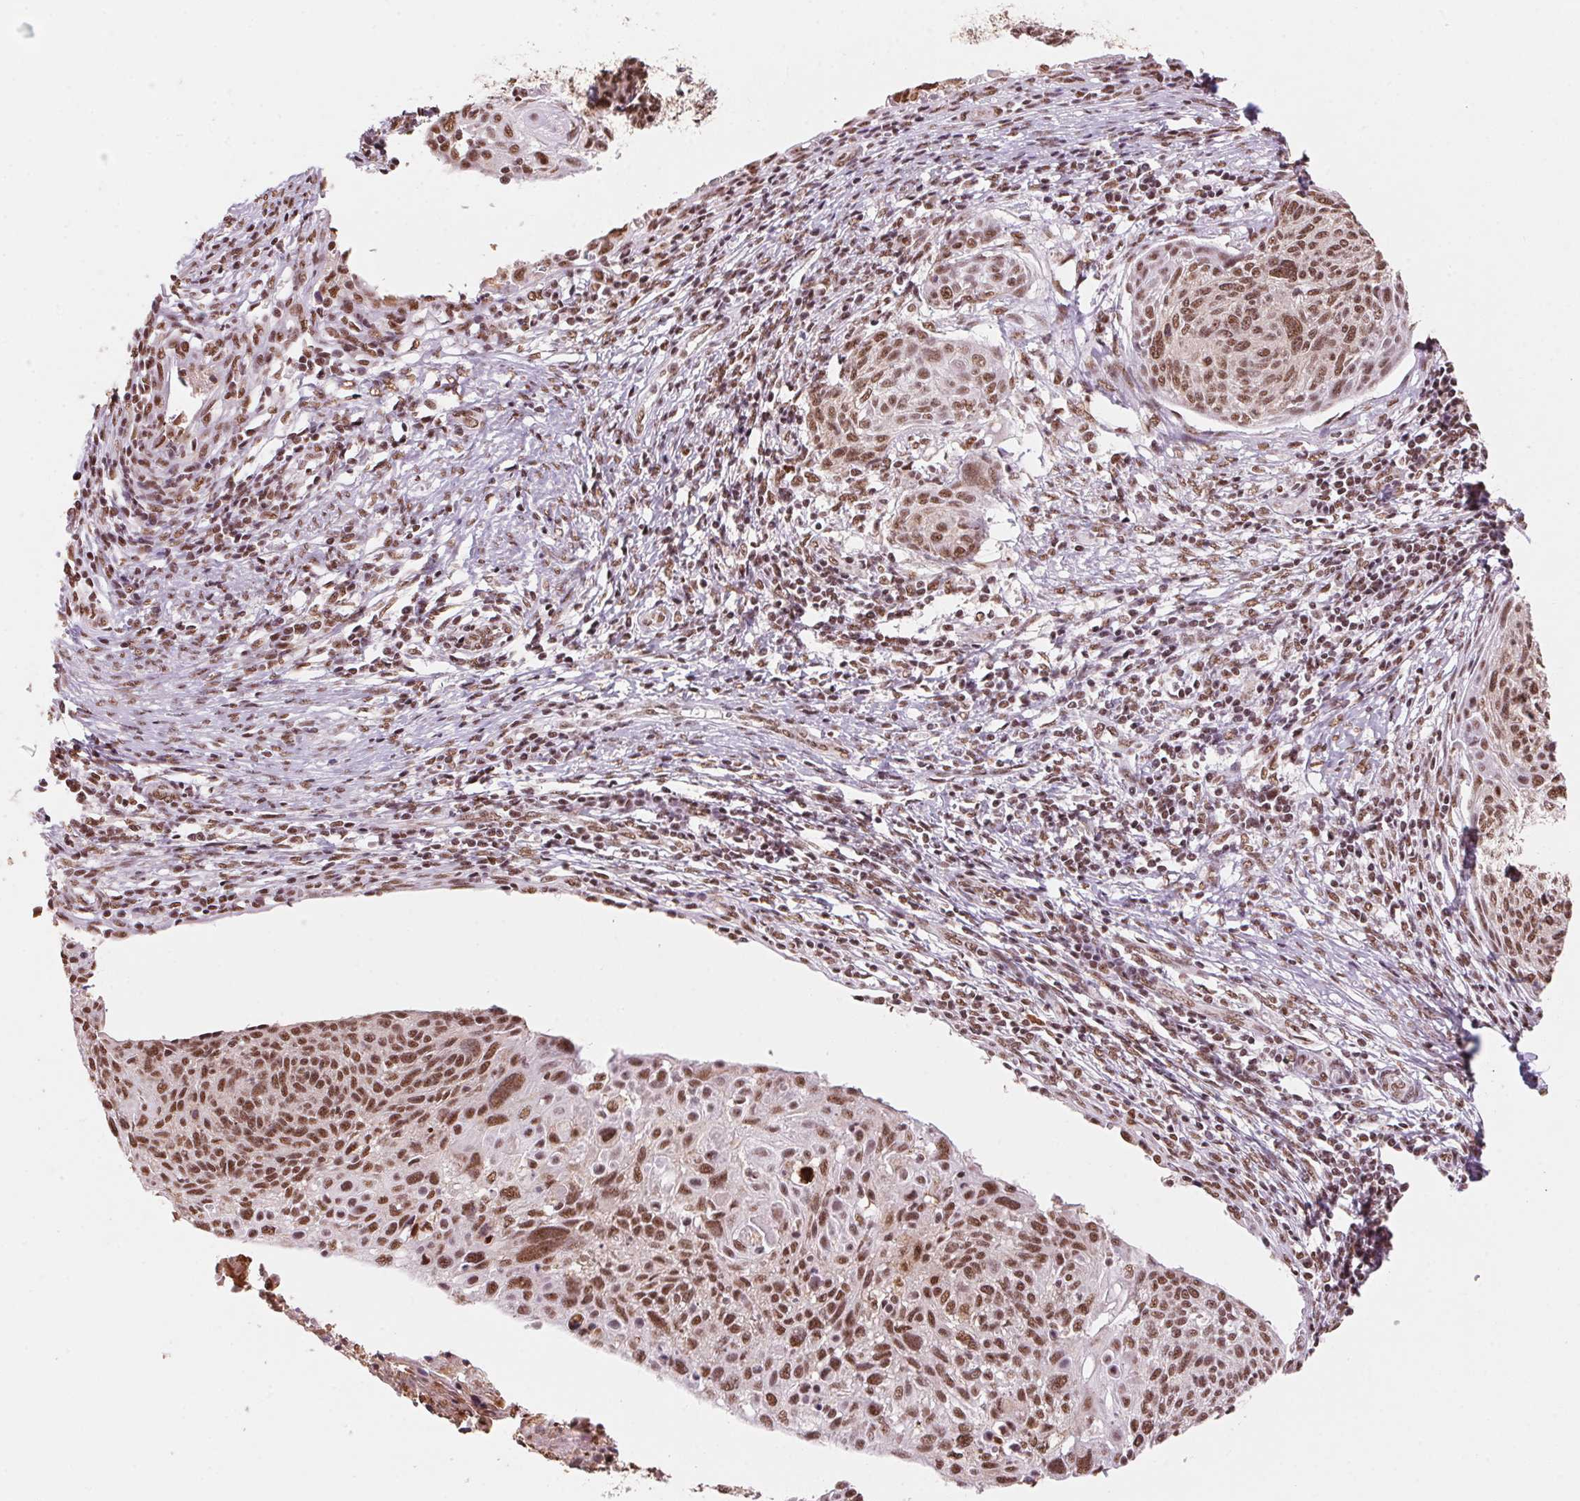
{"staining": {"intensity": "moderate", "quantity": ">75%", "location": "nuclear"}, "tissue": "cervical cancer", "cell_type": "Tumor cells", "image_type": "cancer", "snomed": [{"axis": "morphology", "description": "Squamous cell carcinoma, NOS"}, {"axis": "topography", "description": "Cervix"}], "caption": "The micrograph shows a brown stain indicating the presence of a protein in the nuclear of tumor cells in cervical cancer.", "gene": "SNRPG", "patient": {"sex": "female", "age": 49}}